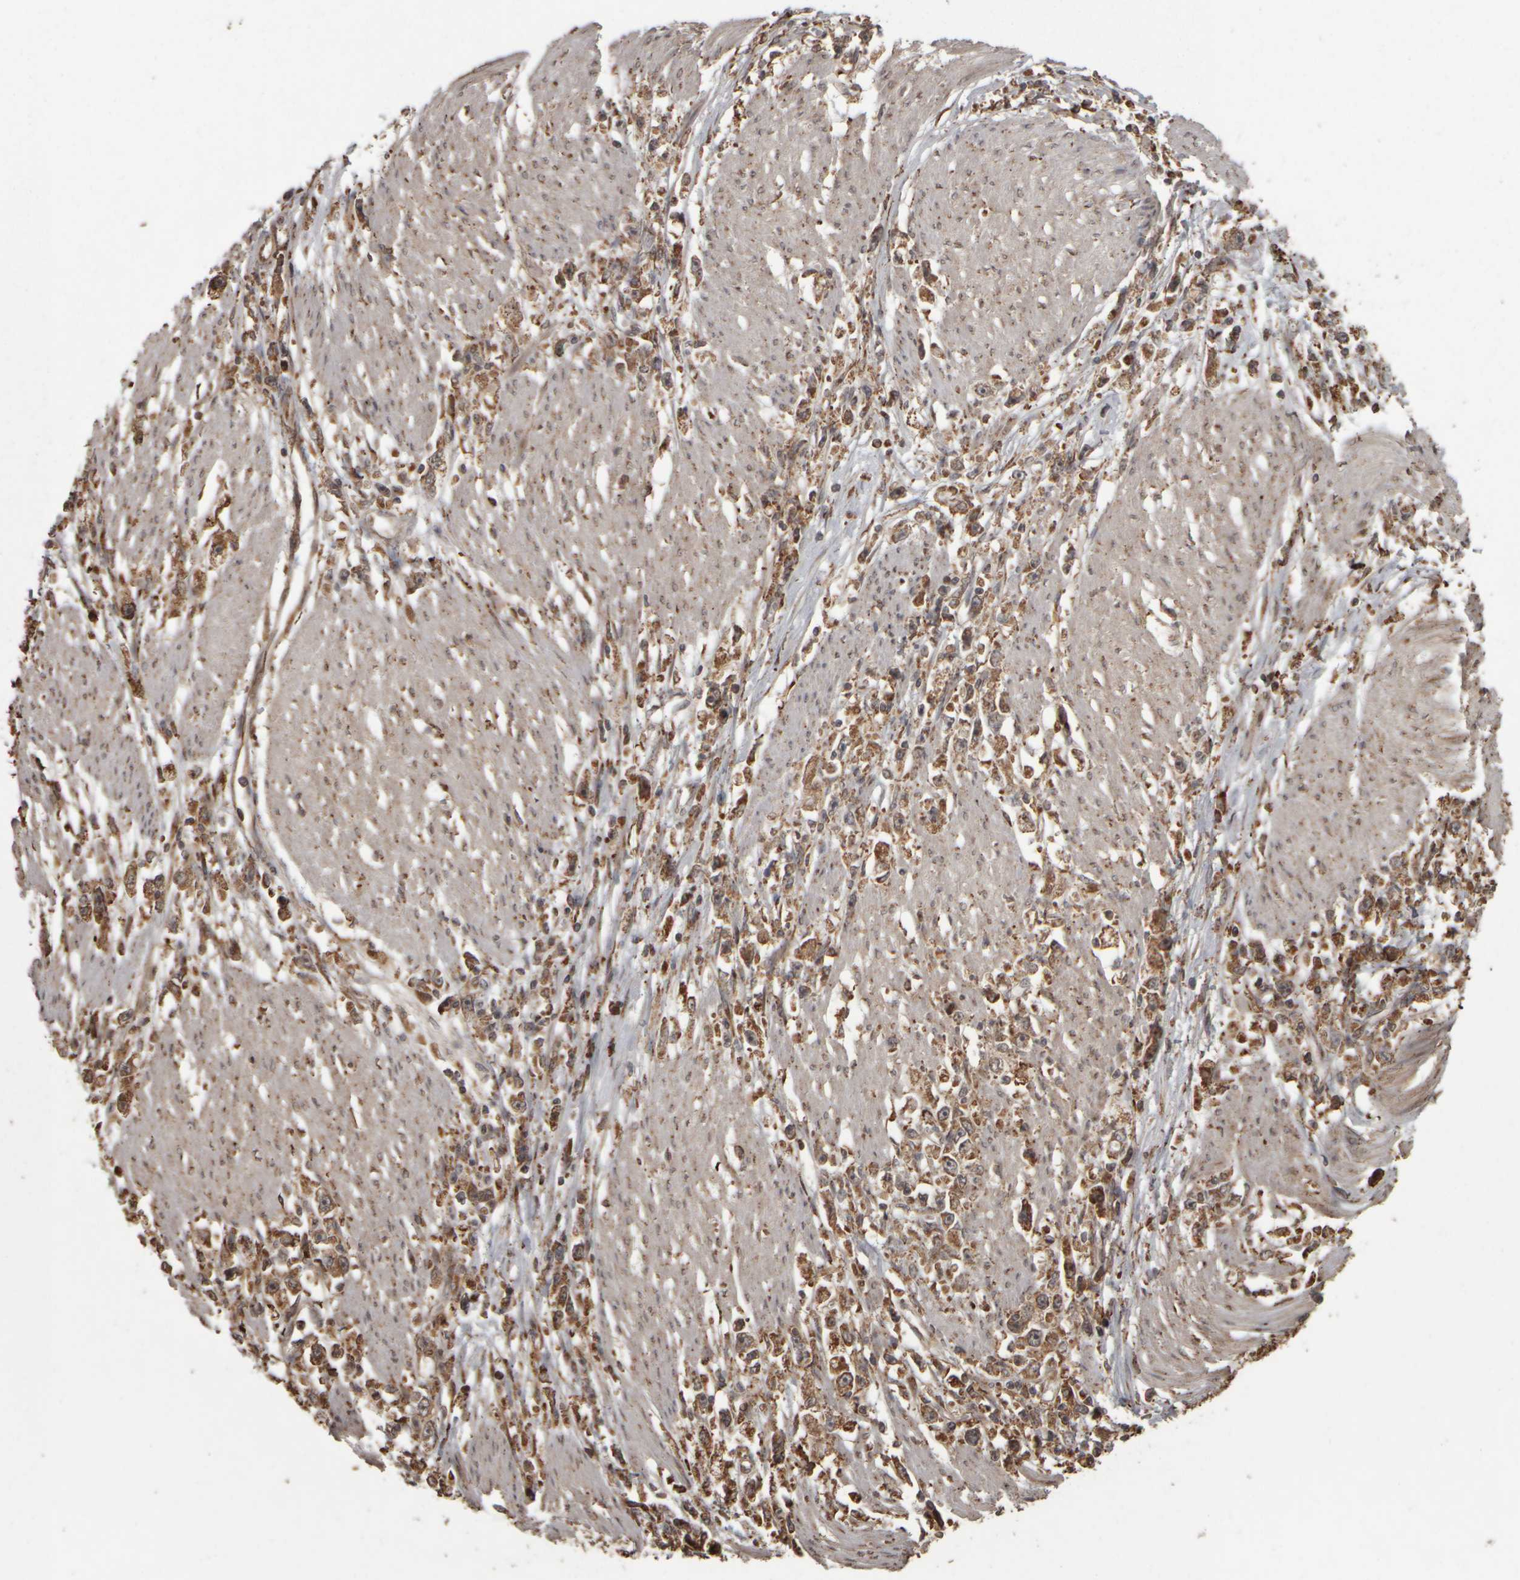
{"staining": {"intensity": "moderate", "quantity": ">75%", "location": "cytoplasmic/membranous"}, "tissue": "stomach cancer", "cell_type": "Tumor cells", "image_type": "cancer", "snomed": [{"axis": "morphology", "description": "Adenocarcinoma, NOS"}, {"axis": "topography", "description": "Stomach"}], "caption": "Protein staining shows moderate cytoplasmic/membranous expression in about >75% of tumor cells in stomach cancer. (Stains: DAB in brown, nuclei in blue, Microscopy: brightfield microscopy at high magnification).", "gene": "AGBL3", "patient": {"sex": "female", "age": 59}}